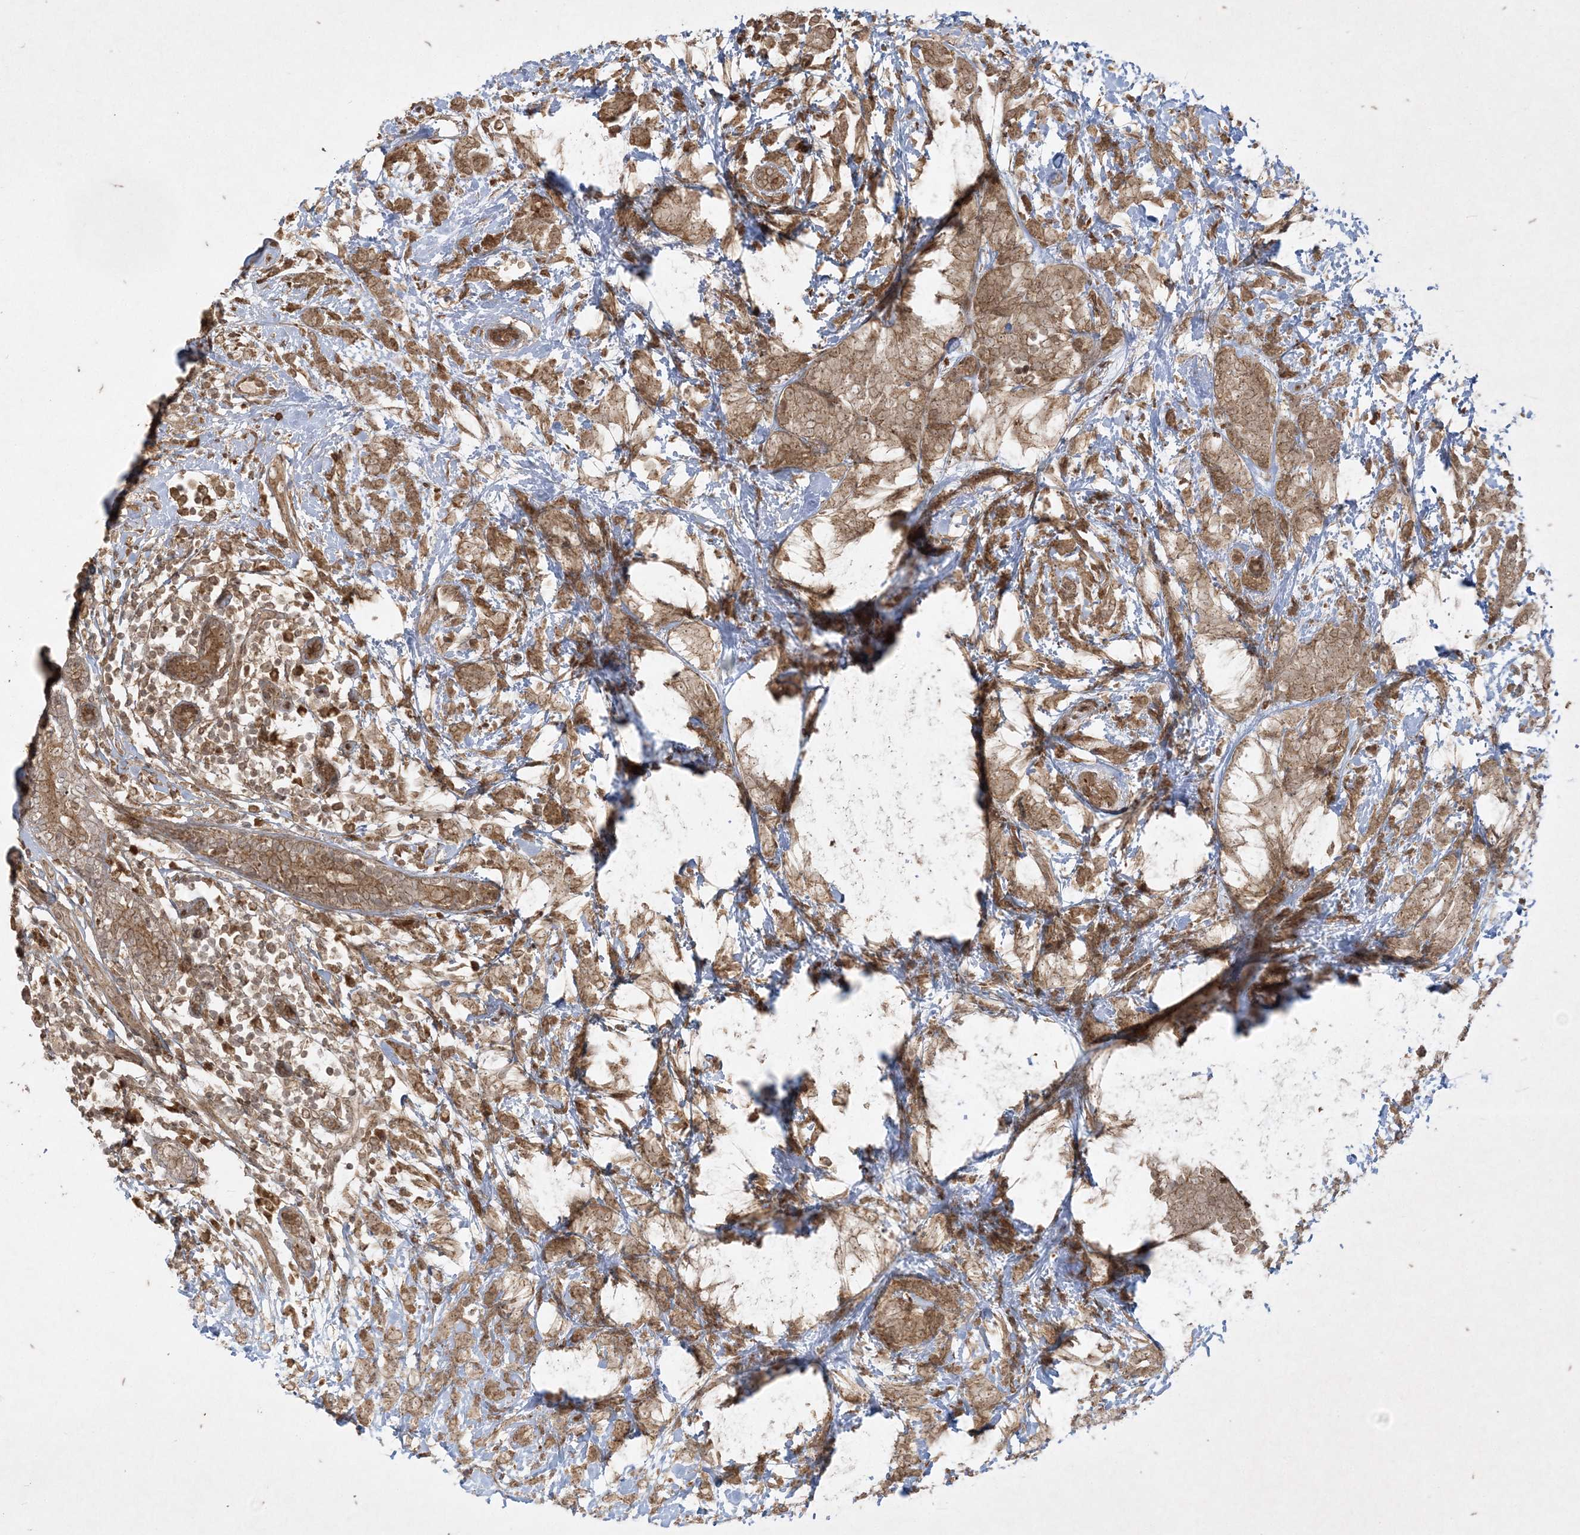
{"staining": {"intensity": "moderate", "quantity": ">75%", "location": "cytoplasmic/membranous"}, "tissue": "breast cancer", "cell_type": "Tumor cells", "image_type": "cancer", "snomed": [{"axis": "morphology", "description": "Lobular carcinoma"}, {"axis": "topography", "description": "Breast"}], "caption": "Immunohistochemistry (IHC) image of neoplastic tissue: human lobular carcinoma (breast) stained using IHC exhibits medium levels of moderate protein expression localized specifically in the cytoplasmic/membranous of tumor cells, appearing as a cytoplasmic/membranous brown color.", "gene": "RRAS", "patient": {"sex": "female", "age": 58}}